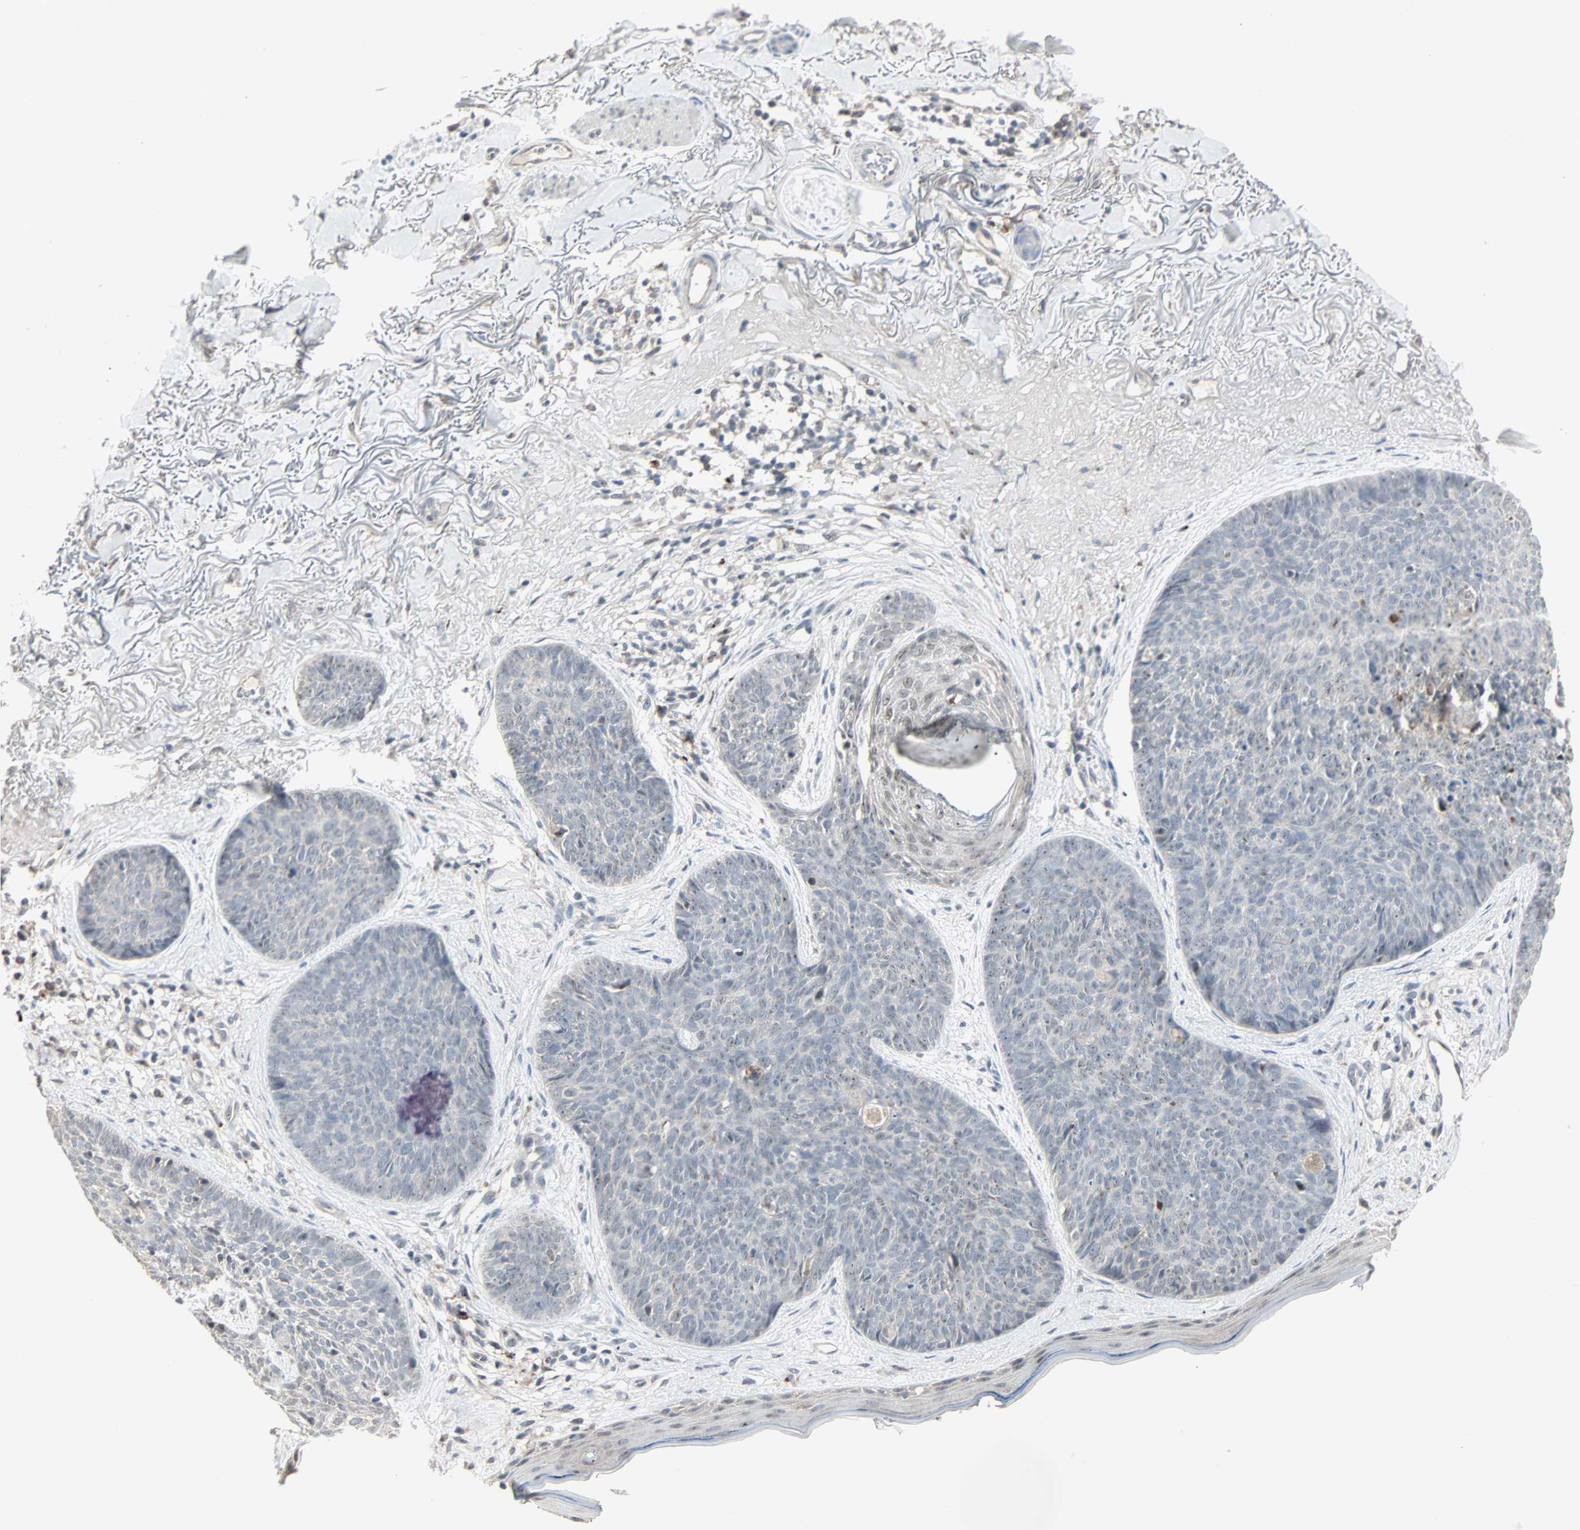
{"staining": {"intensity": "weak", "quantity": "25%-75%", "location": "cytoplasmic/membranous,nuclear"}, "tissue": "skin cancer", "cell_type": "Tumor cells", "image_type": "cancer", "snomed": [{"axis": "morphology", "description": "Normal tissue, NOS"}, {"axis": "morphology", "description": "Basal cell carcinoma"}, {"axis": "topography", "description": "Skin"}], "caption": "Protein staining demonstrates weak cytoplasmic/membranous and nuclear positivity in approximately 25%-75% of tumor cells in skin cancer. Nuclei are stained in blue.", "gene": "KDM4A", "patient": {"sex": "female", "age": 70}}